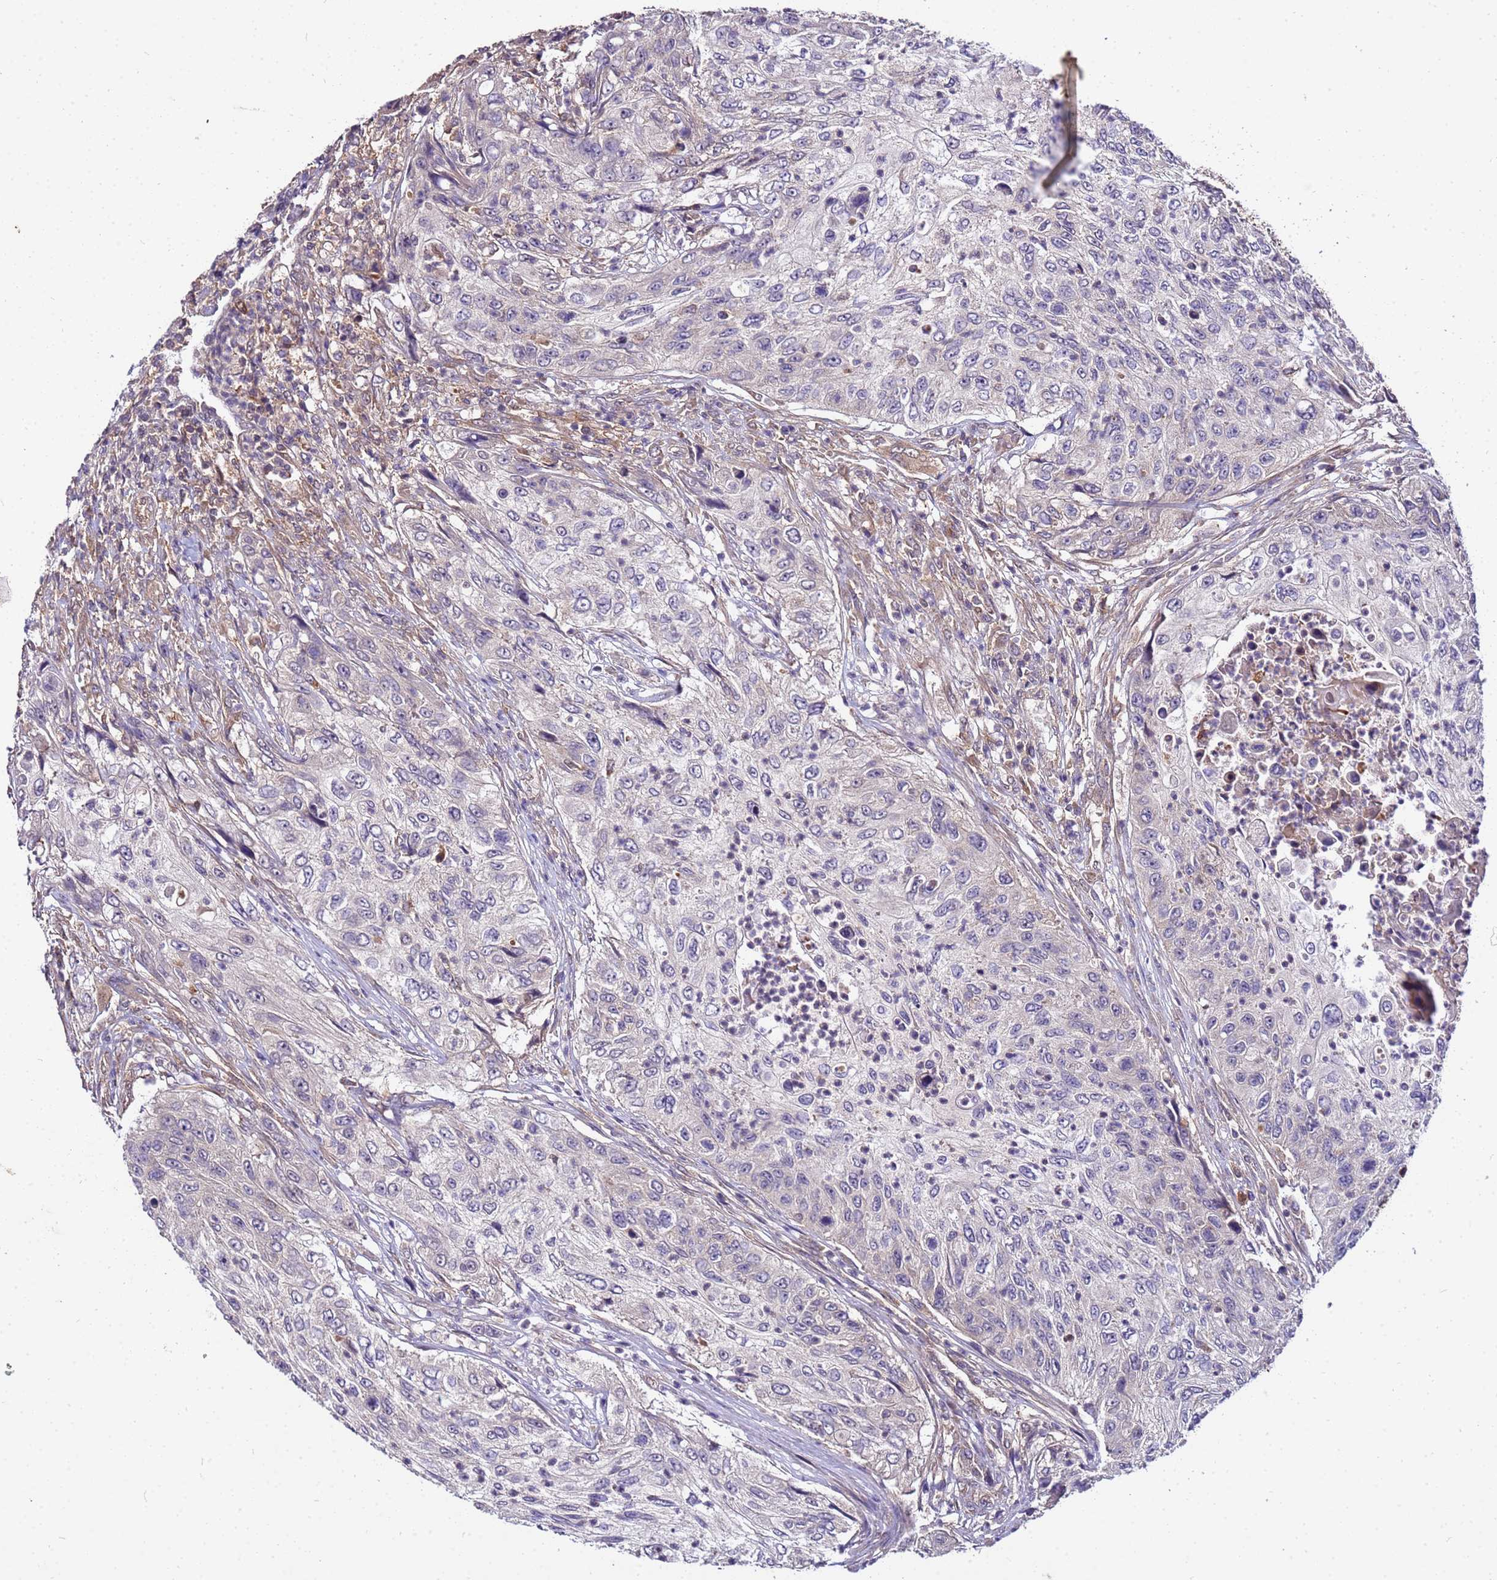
{"staining": {"intensity": "weak", "quantity": "<25%", "location": "cytoplasmic/membranous"}, "tissue": "urothelial cancer", "cell_type": "Tumor cells", "image_type": "cancer", "snomed": [{"axis": "morphology", "description": "Urothelial carcinoma, High grade"}, {"axis": "topography", "description": "Urinary bladder"}], "caption": "Tumor cells are negative for protein expression in human high-grade urothelial carcinoma.", "gene": "GSPT2", "patient": {"sex": "female", "age": 60}}